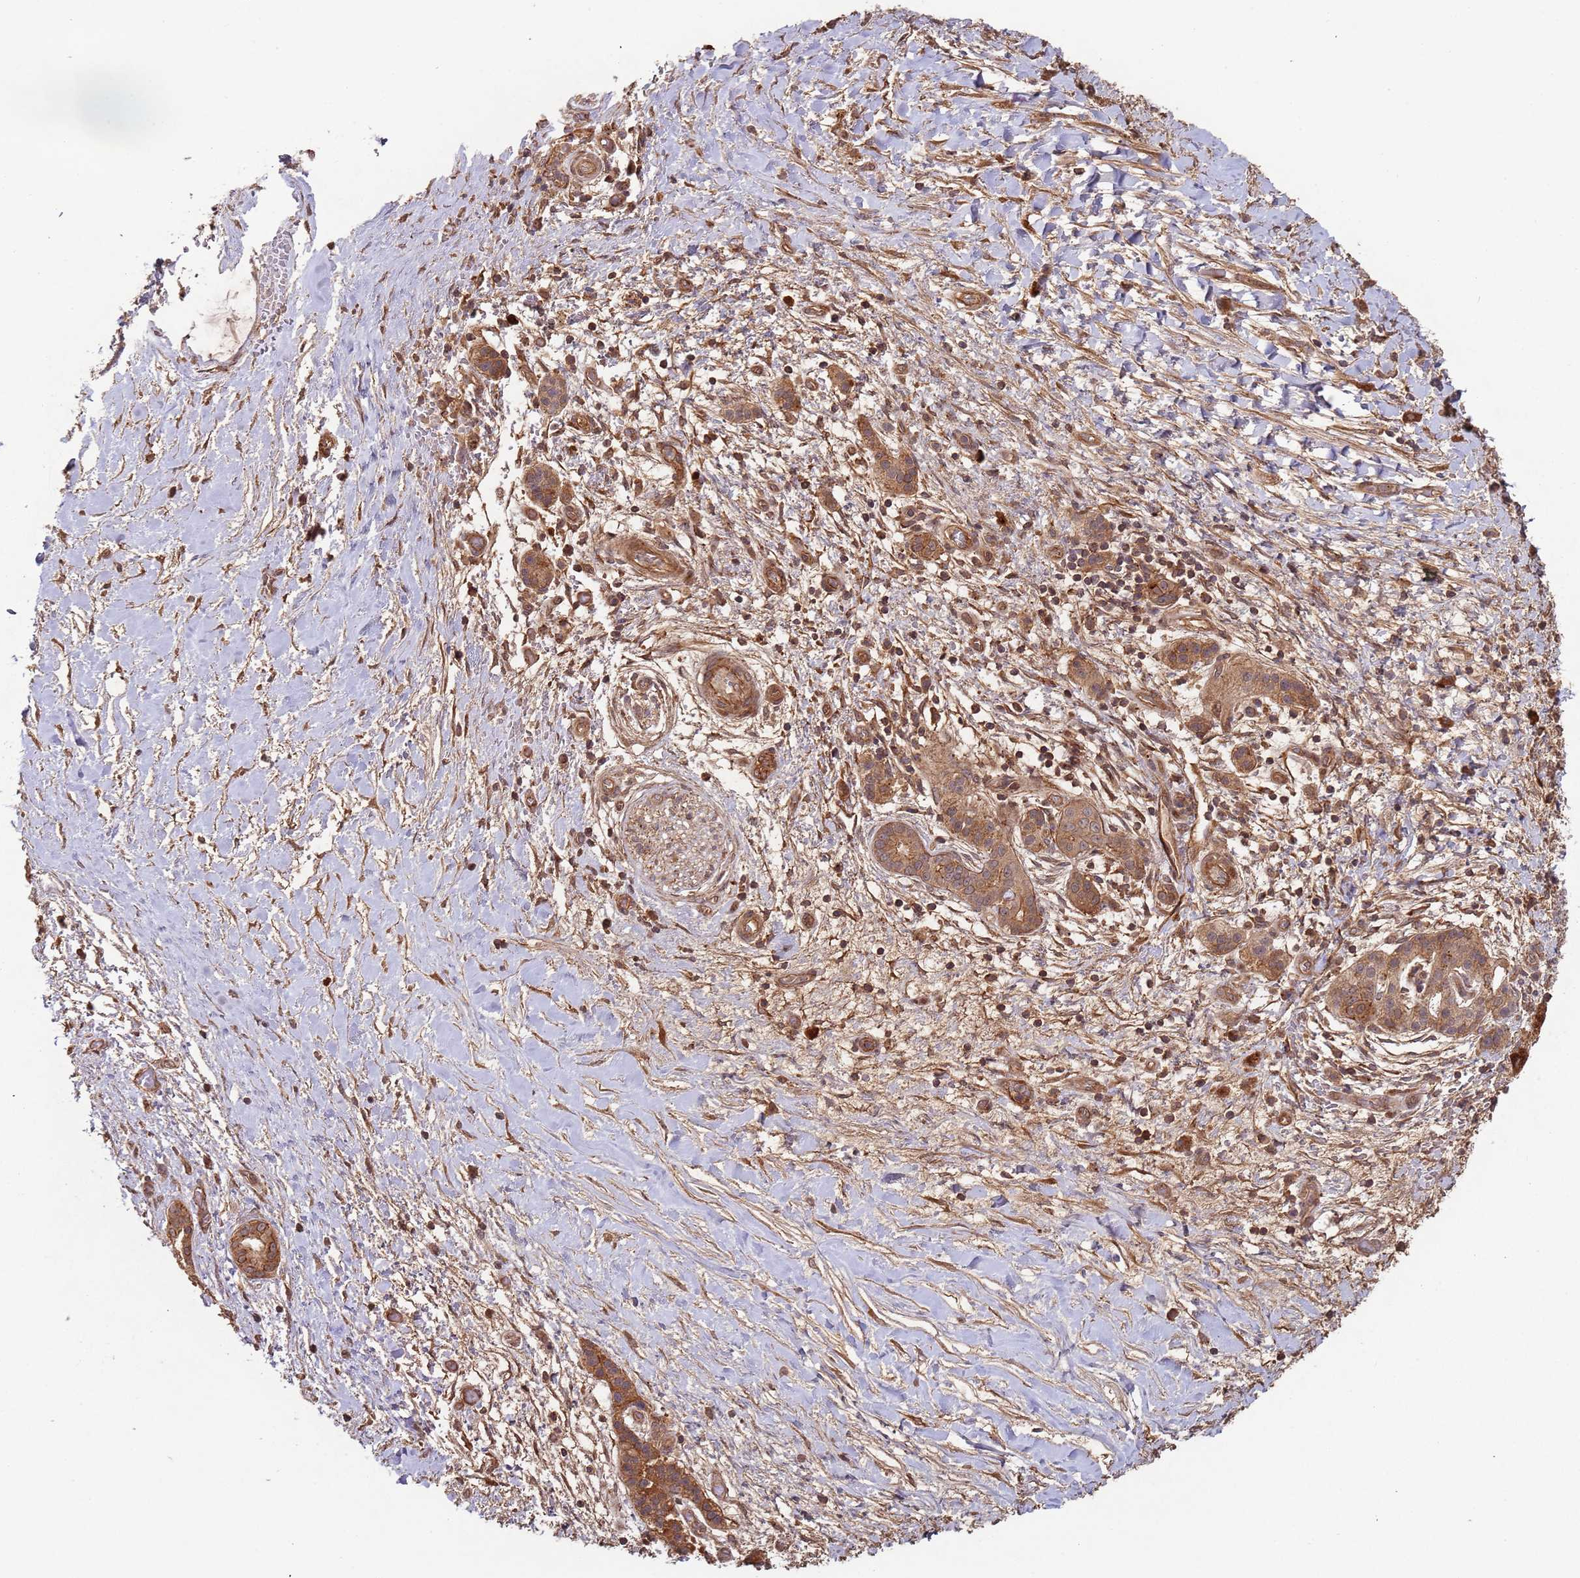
{"staining": {"intensity": "strong", "quantity": ">75%", "location": "cytoplasmic/membranous"}, "tissue": "pancreatic cancer", "cell_type": "Tumor cells", "image_type": "cancer", "snomed": [{"axis": "morphology", "description": "Adenocarcinoma, NOS"}, {"axis": "topography", "description": "Pancreas"}], "caption": "Pancreatic adenocarcinoma stained with IHC reveals strong cytoplasmic/membranous expression in approximately >75% of tumor cells.", "gene": "KANSL1L", "patient": {"sex": "male", "age": 68}}